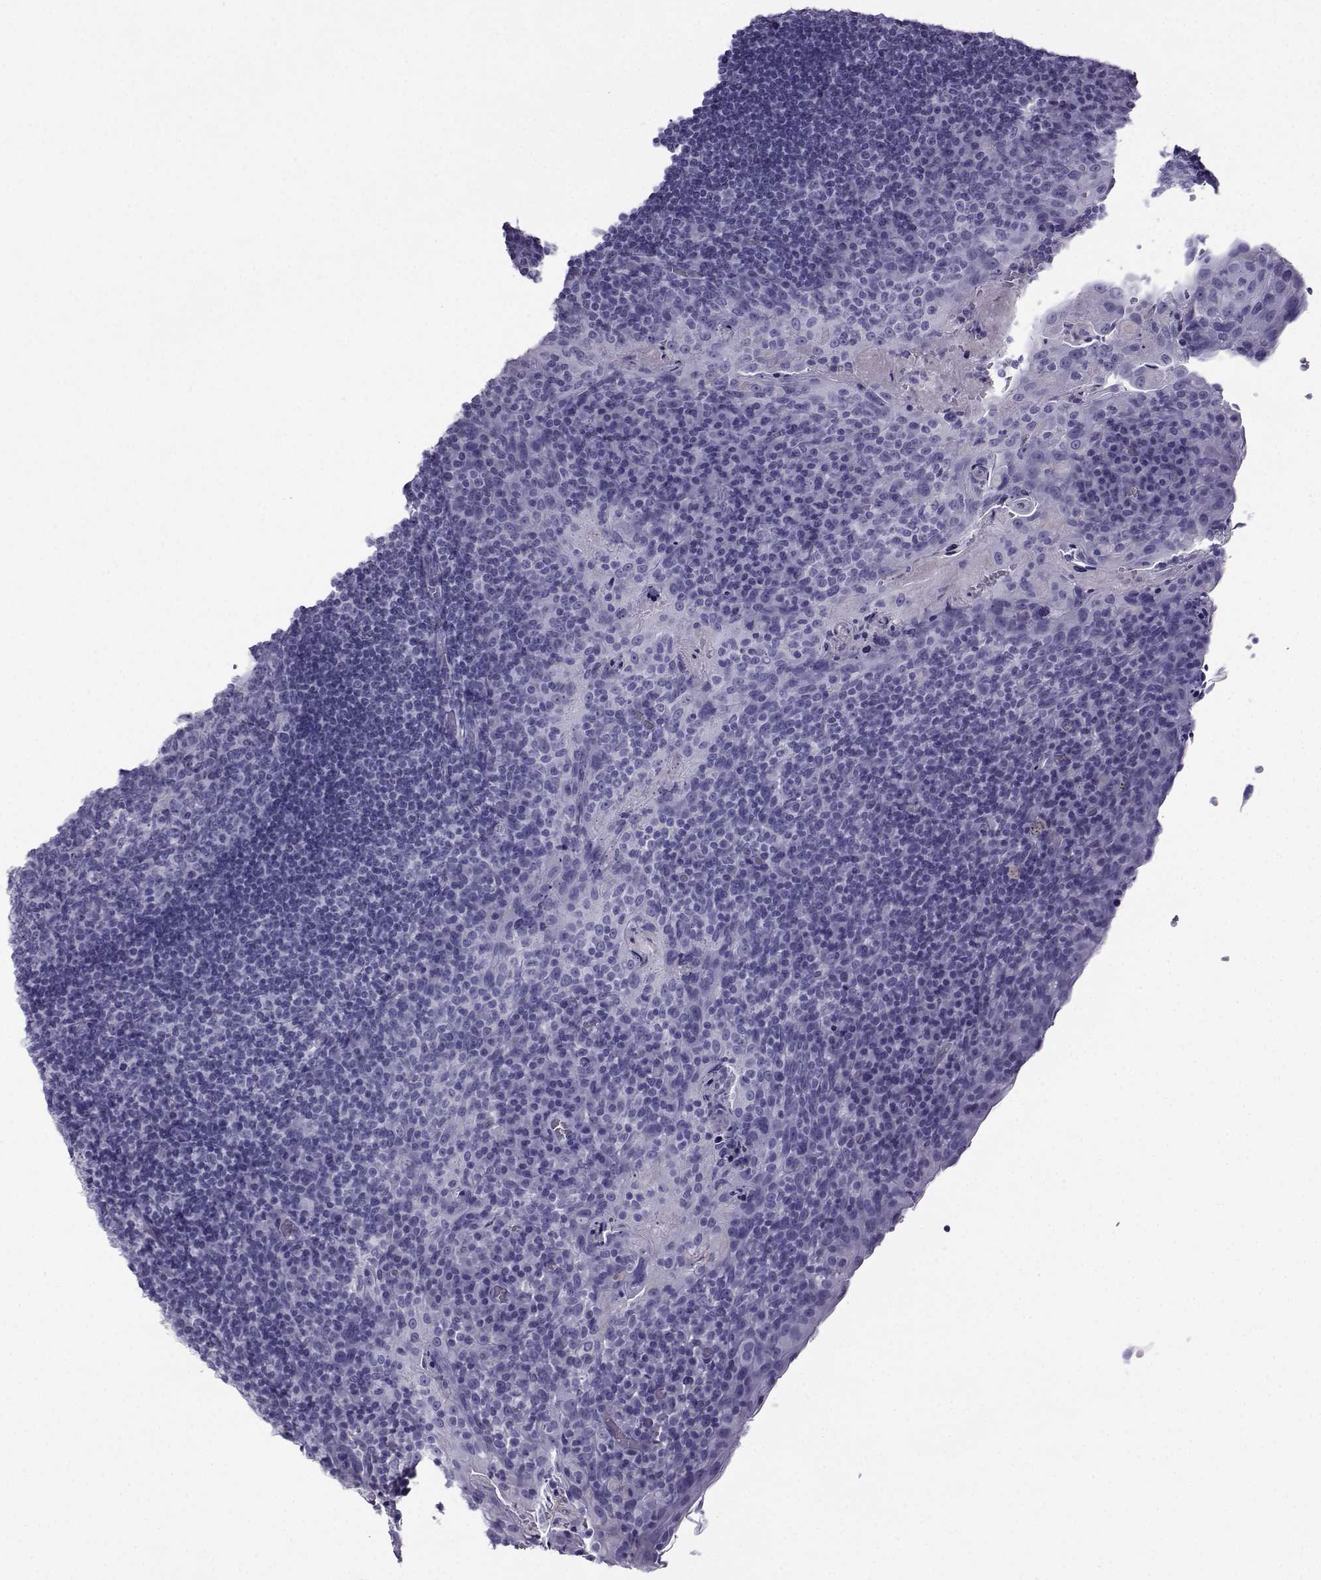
{"staining": {"intensity": "negative", "quantity": "none", "location": "none"}, "tissue": "tonsil", "cell_type": "Germinal center cells", "image_type": "normal", "snomed": [{"axis": "morphology", "description": "Normal tissue, NOS"}, {"axis": "topography", "description": "Tonsil"}], "caption": "Tonsil stained for a protein using immunohistochemistry exhibits no positivity germinal center cells.", "gene": "CRYBB1", "patient": {"sex": "male", "age": 17}}